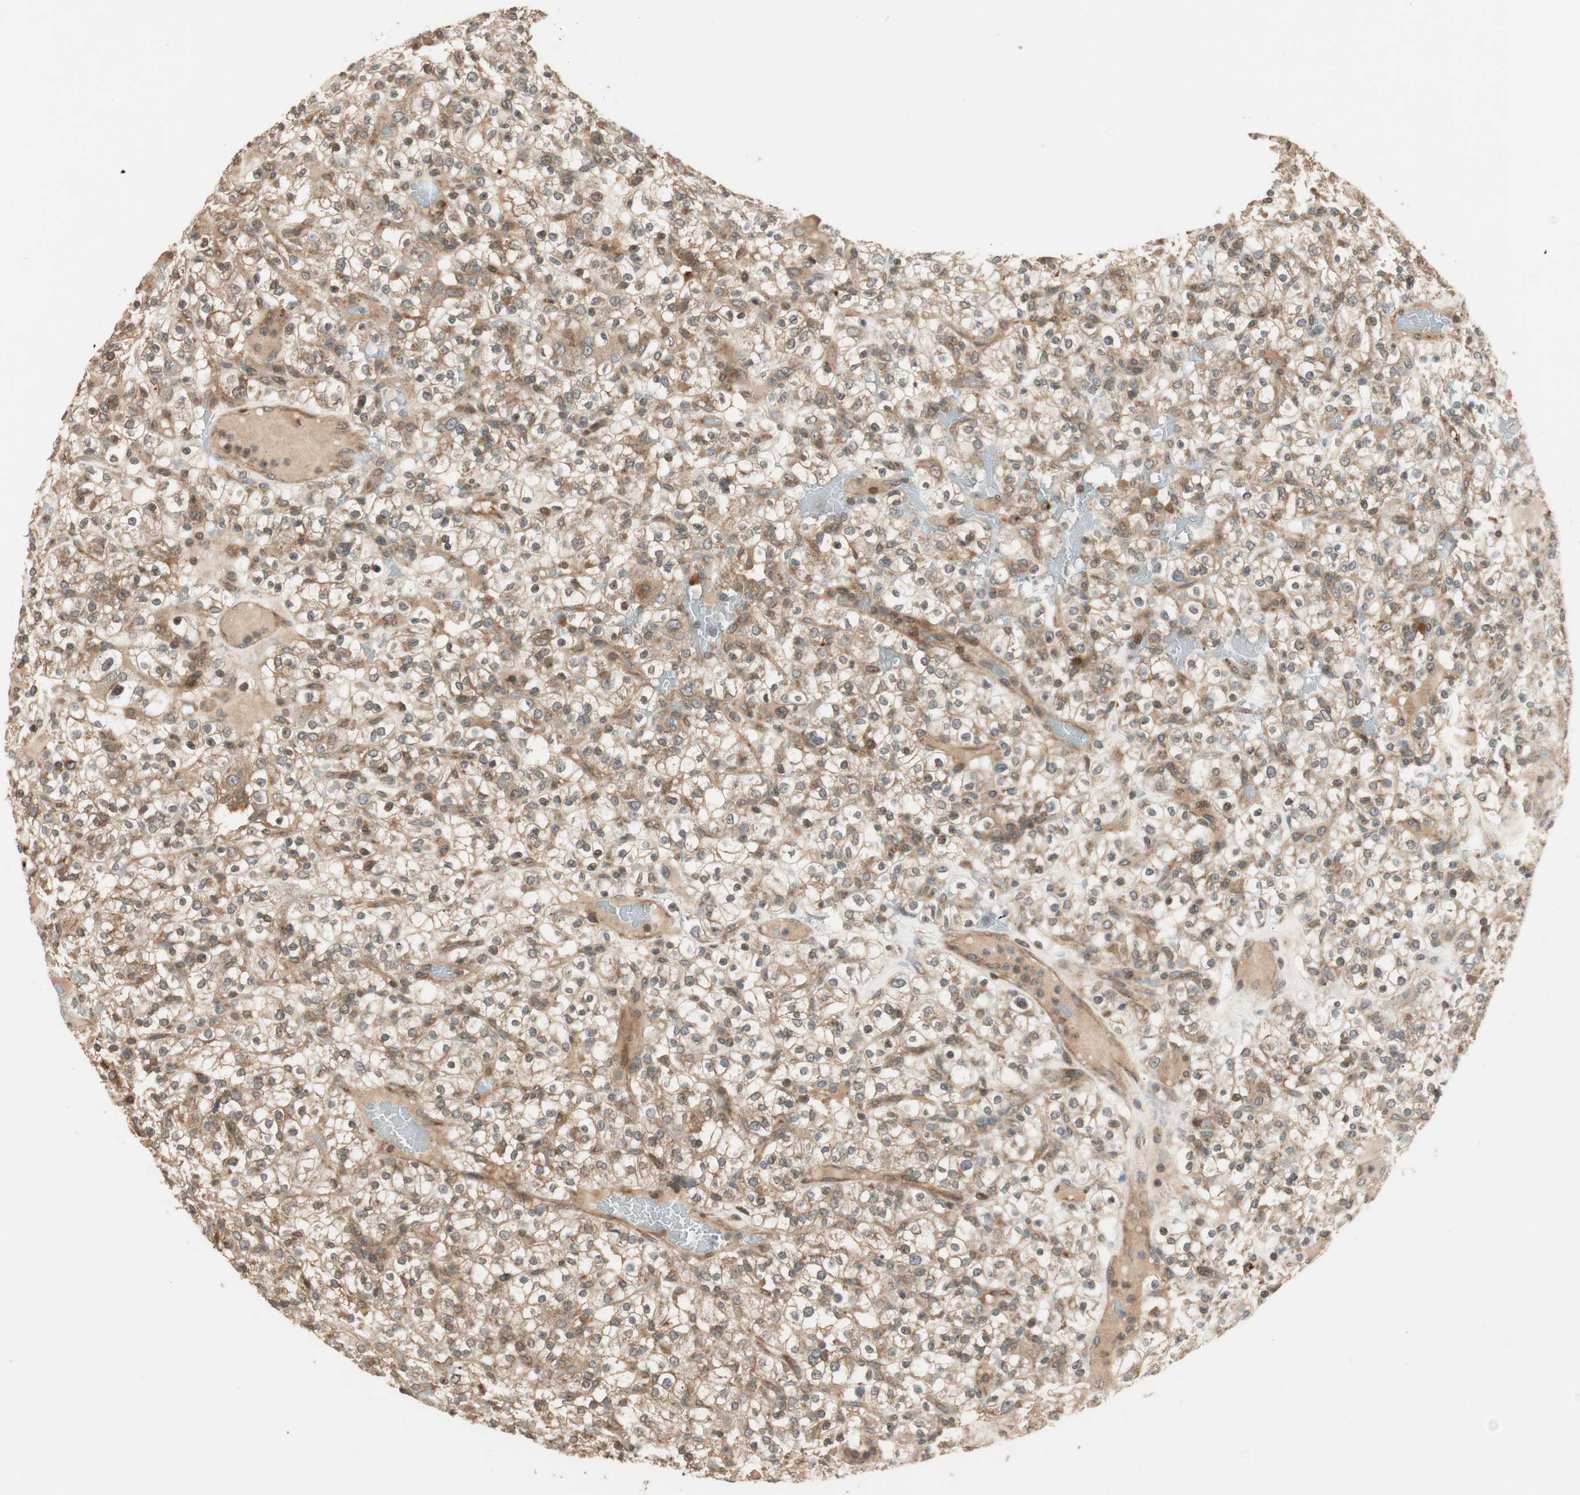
{"staining": {"intensity": "moderate", "quantity": ">75%", "location": "cytoplasmic/membranous,nuclear"}, "tissue": "renal cancer", "cell_type": "Tumor cells", "image_type": "cancer", "snomed": [{"axis": "morphology", "description": "Normal tissue, NOS"}, {"axis": "morphology", "description": "Adenocarcinoma, NOS"}, {"axis": "topography", "description": "Kidney"}], "caption": "Immunohistochemical staining of human renal cancer reveals medium levels of moderate cytoplasmic/membranous and nuclear protein staining in approximately >75% of tumor cells.", "gene": "CNOT4", "patient": {"sex": "female", "age": 72}}